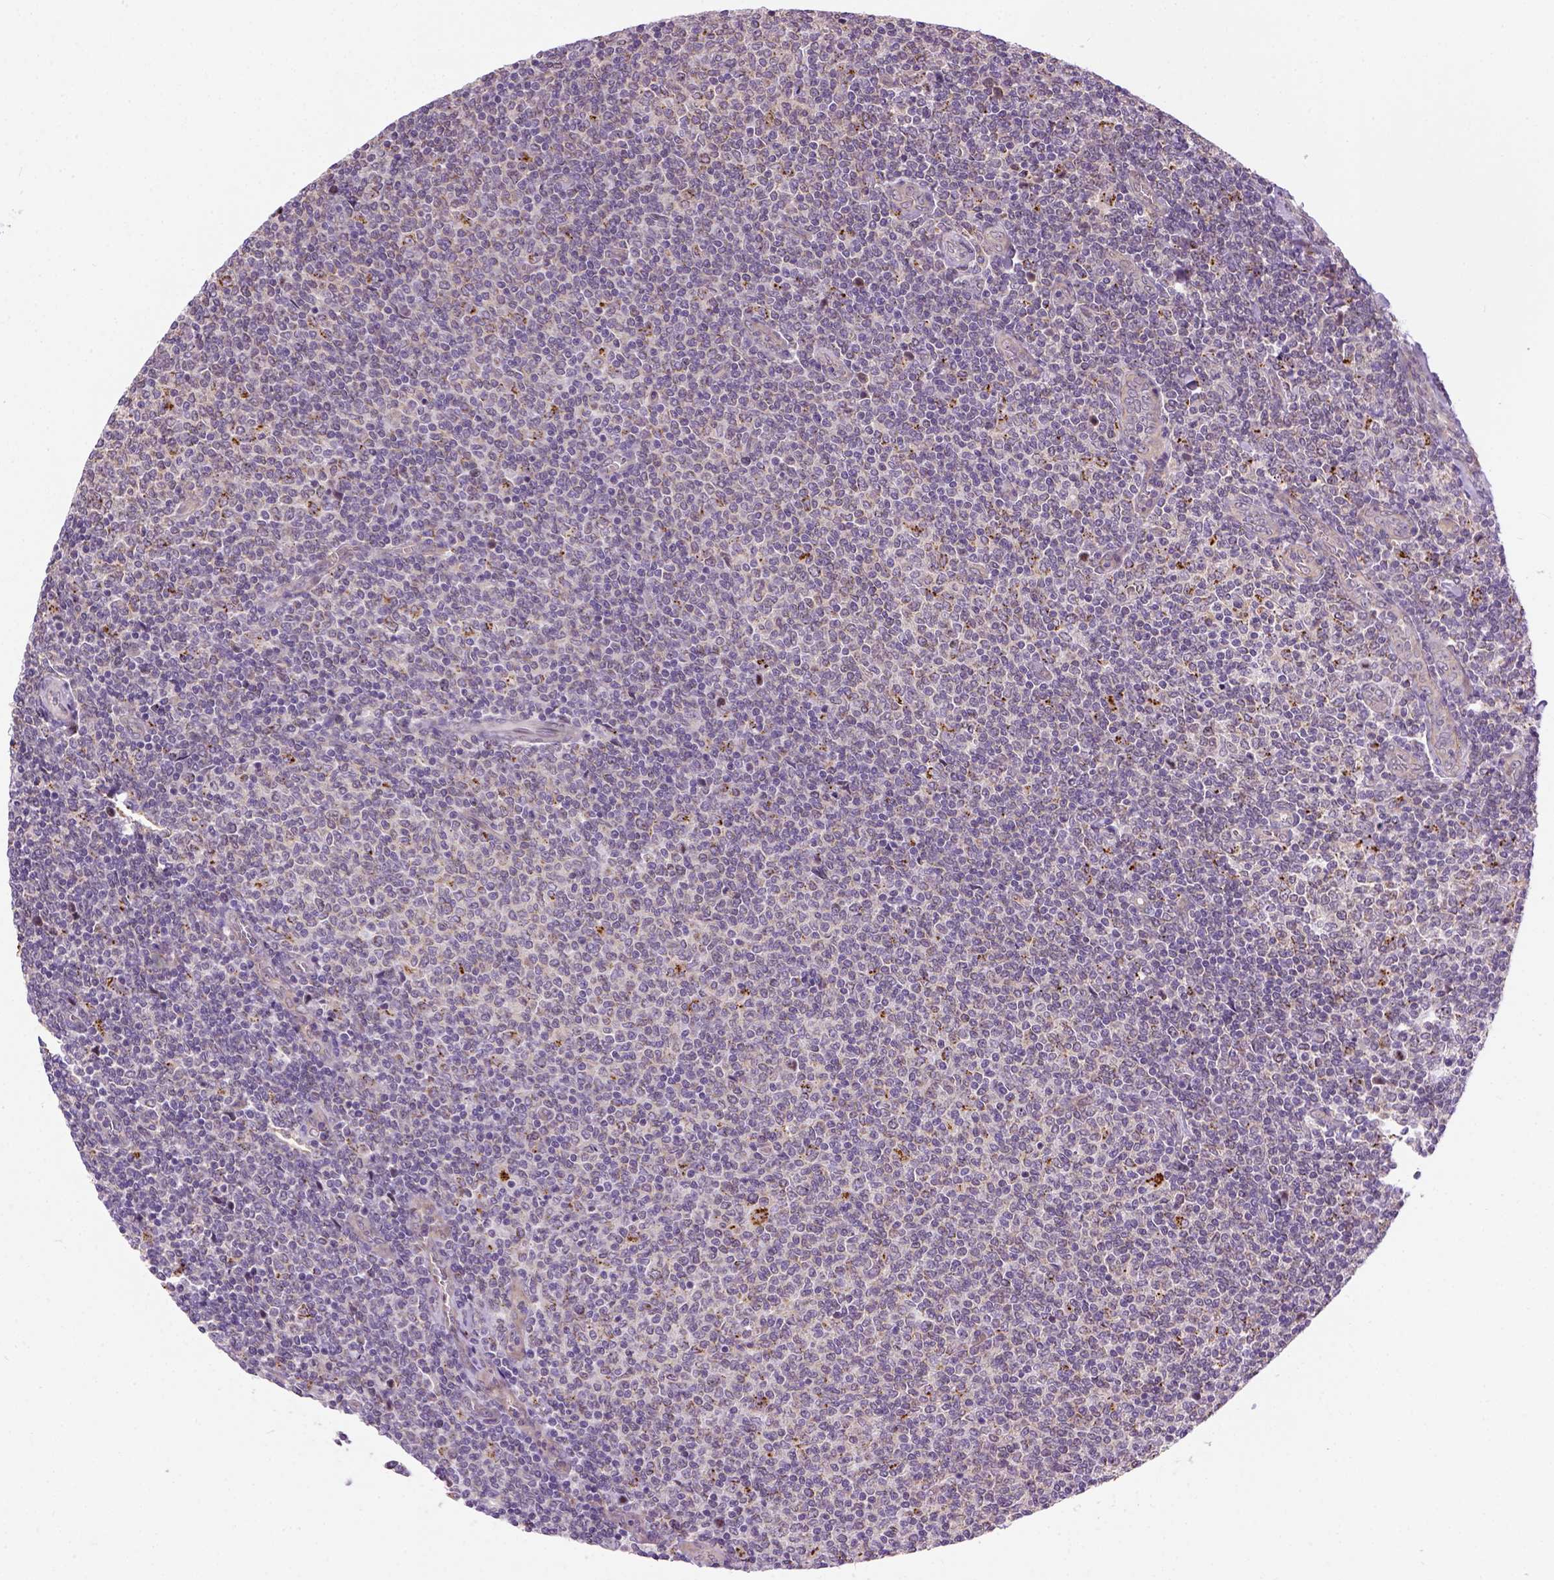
{"staining": {"intensity": "moderate", "quantity": "<25%", "location": "cytoplasmic/membranous"}, "tissue": "lymphoma", "cell_type": "Tumor cells", "image_type": "cancer", "snomed": [{"axis": "morphology", "description": "Malignant lymphoma, non-Hodgkin's type, Low grade"}, {"axis": "topography", "description": "Lymph node"}], "caption": "Human malignant lymphoma, non-Hodgkin's type (low-grade) stained with a brown dye exhibits moderate cytoplasmic/membranous positive expression in about <25% of tumor cells.", "gene": "KAZN", "patient": {"sex": "male", "age": 52}}